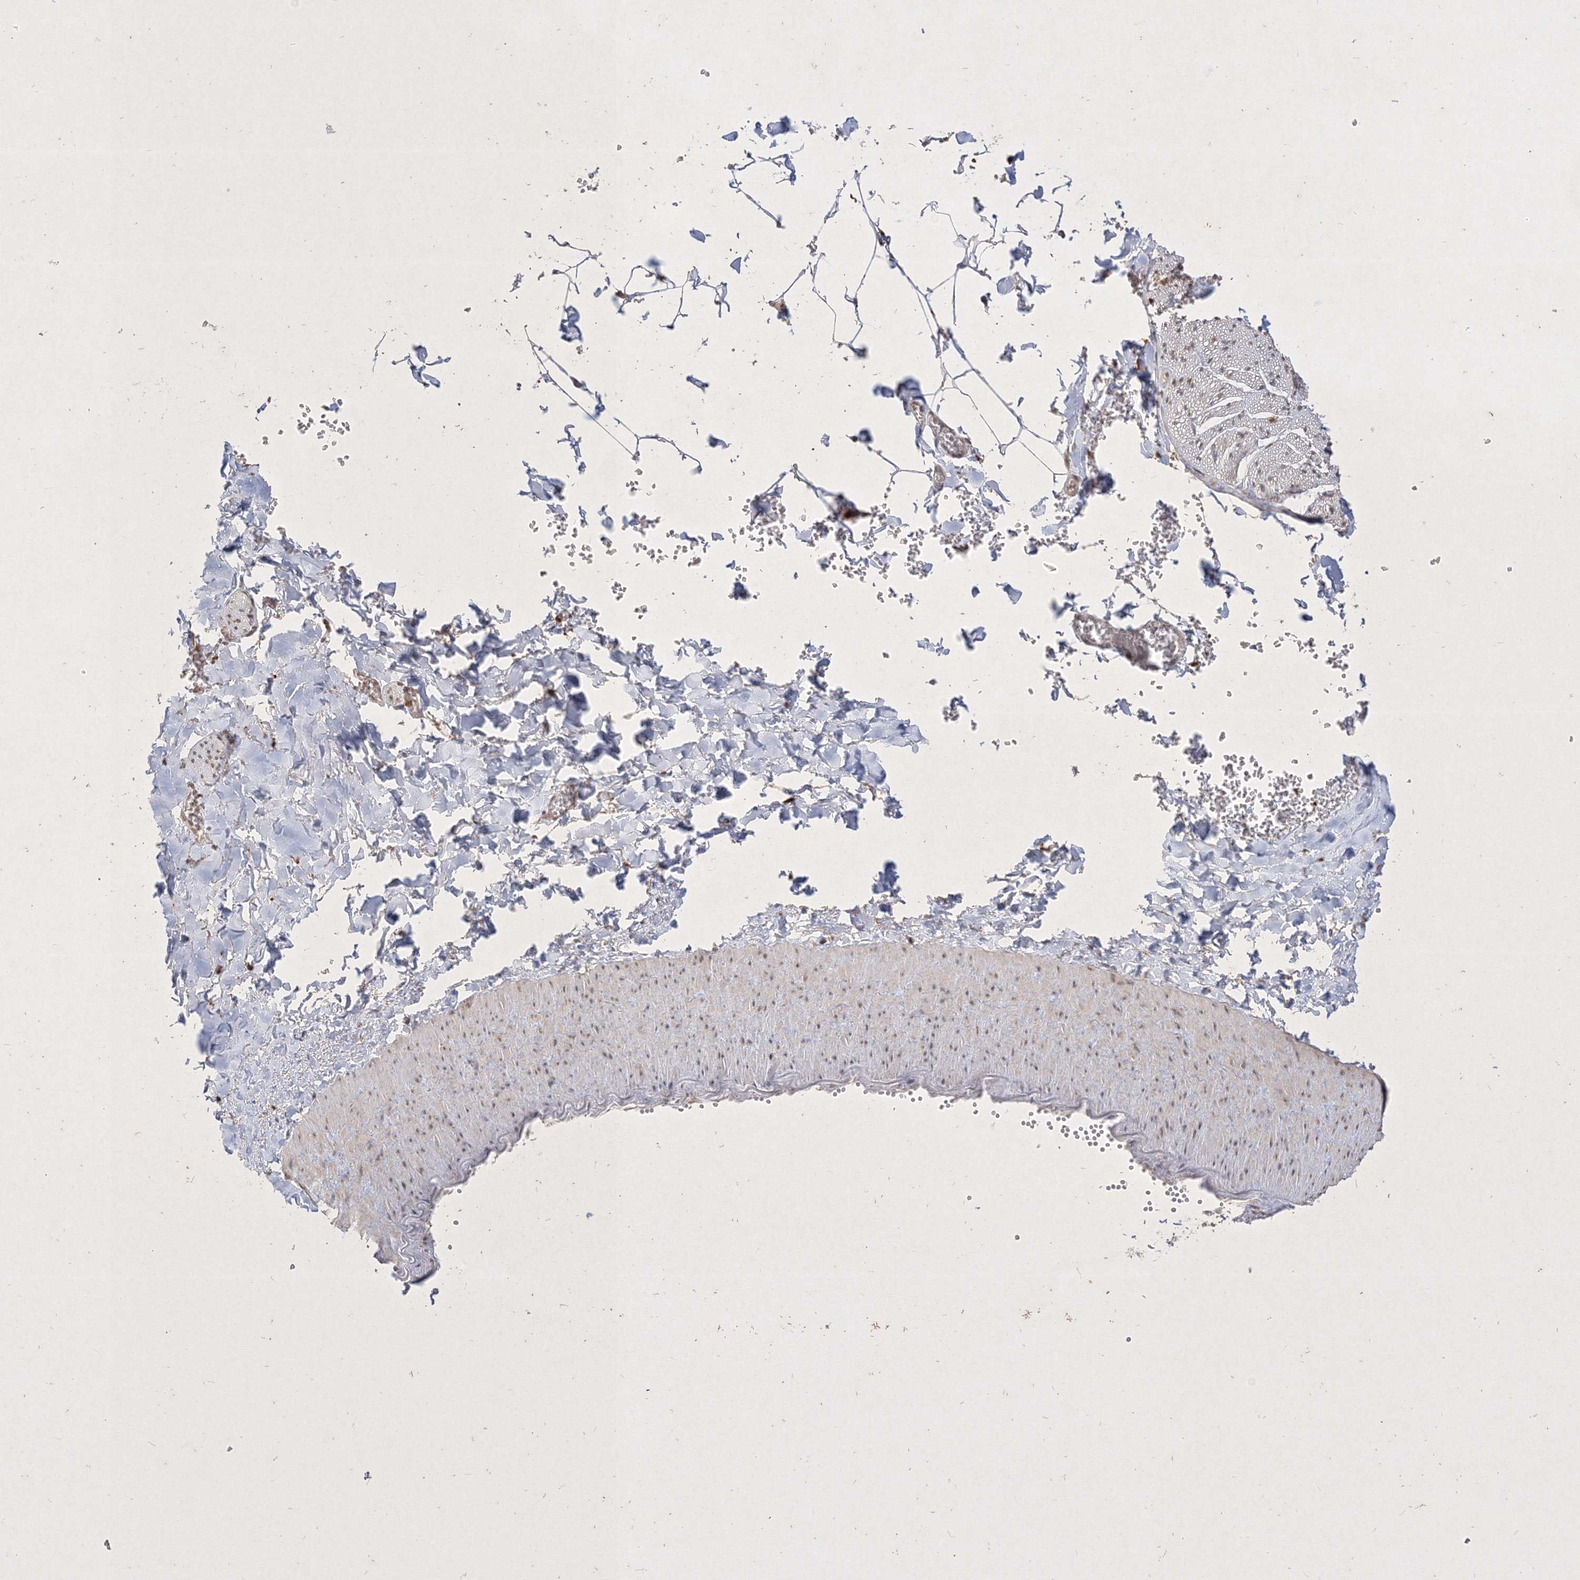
{"staining": {"intensity": "negative", "quantity": "none", "location": "none"}, "tissue": "adipose tissue", "cell_type": "Adipocytes", "image_type": "normal", "snomed": [{"axis": "morphology", "description": "Normal tissue, NOS"}, {"axis": "topography", "description": "Gallbladder"}, {"axis": "topography", "description": "Peripheral nerve tissue"}], "caption": "This is an IHC histopathology image of benign adipose tissue. There is no expression in adipocytes.", "gene": "TAB1", "patient": {"sex": "male", "age": 38}}